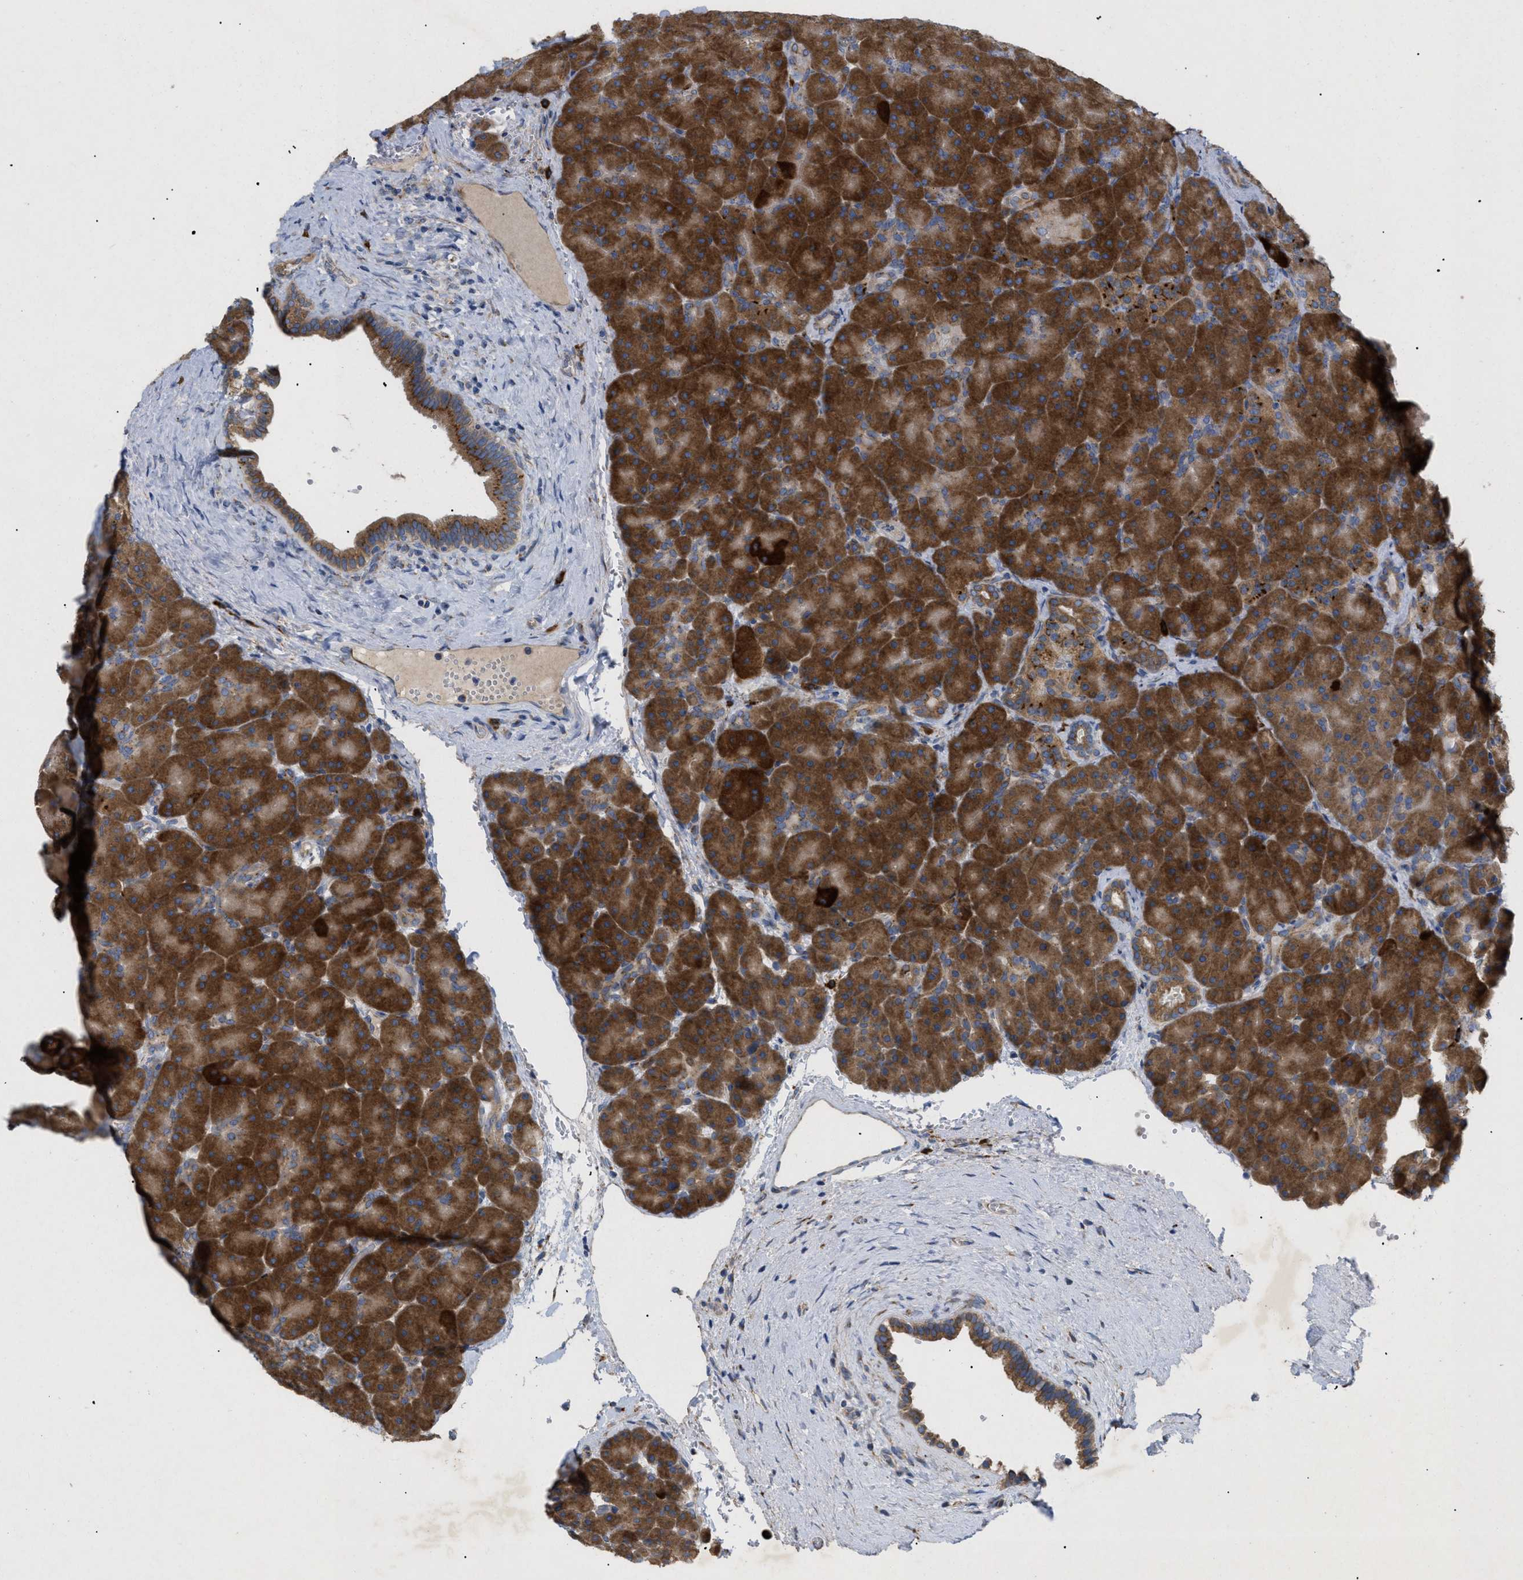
{"staining": {"intensity": "strong", "quantity": ">75%", "location": "cytoplasmic/membranous"}, "tissue": "pancreas", "cell_type": "Exocrine glandular cells", "image_type": "normal", "snomed": [{"axis": "morphology", "description": "Normal tissue, NOS"}, {"axis": "topography", "description": "Pancreas"}], "caption": "A micrograph showing strong cytoplasmic/membranous expression in about >75% of exocrine glandular cells in normal pancreas, as visualized by brown immunohistochemical staining.", "gene": "SLC50A1", "patient": {"sex": "male", "age": 66}}